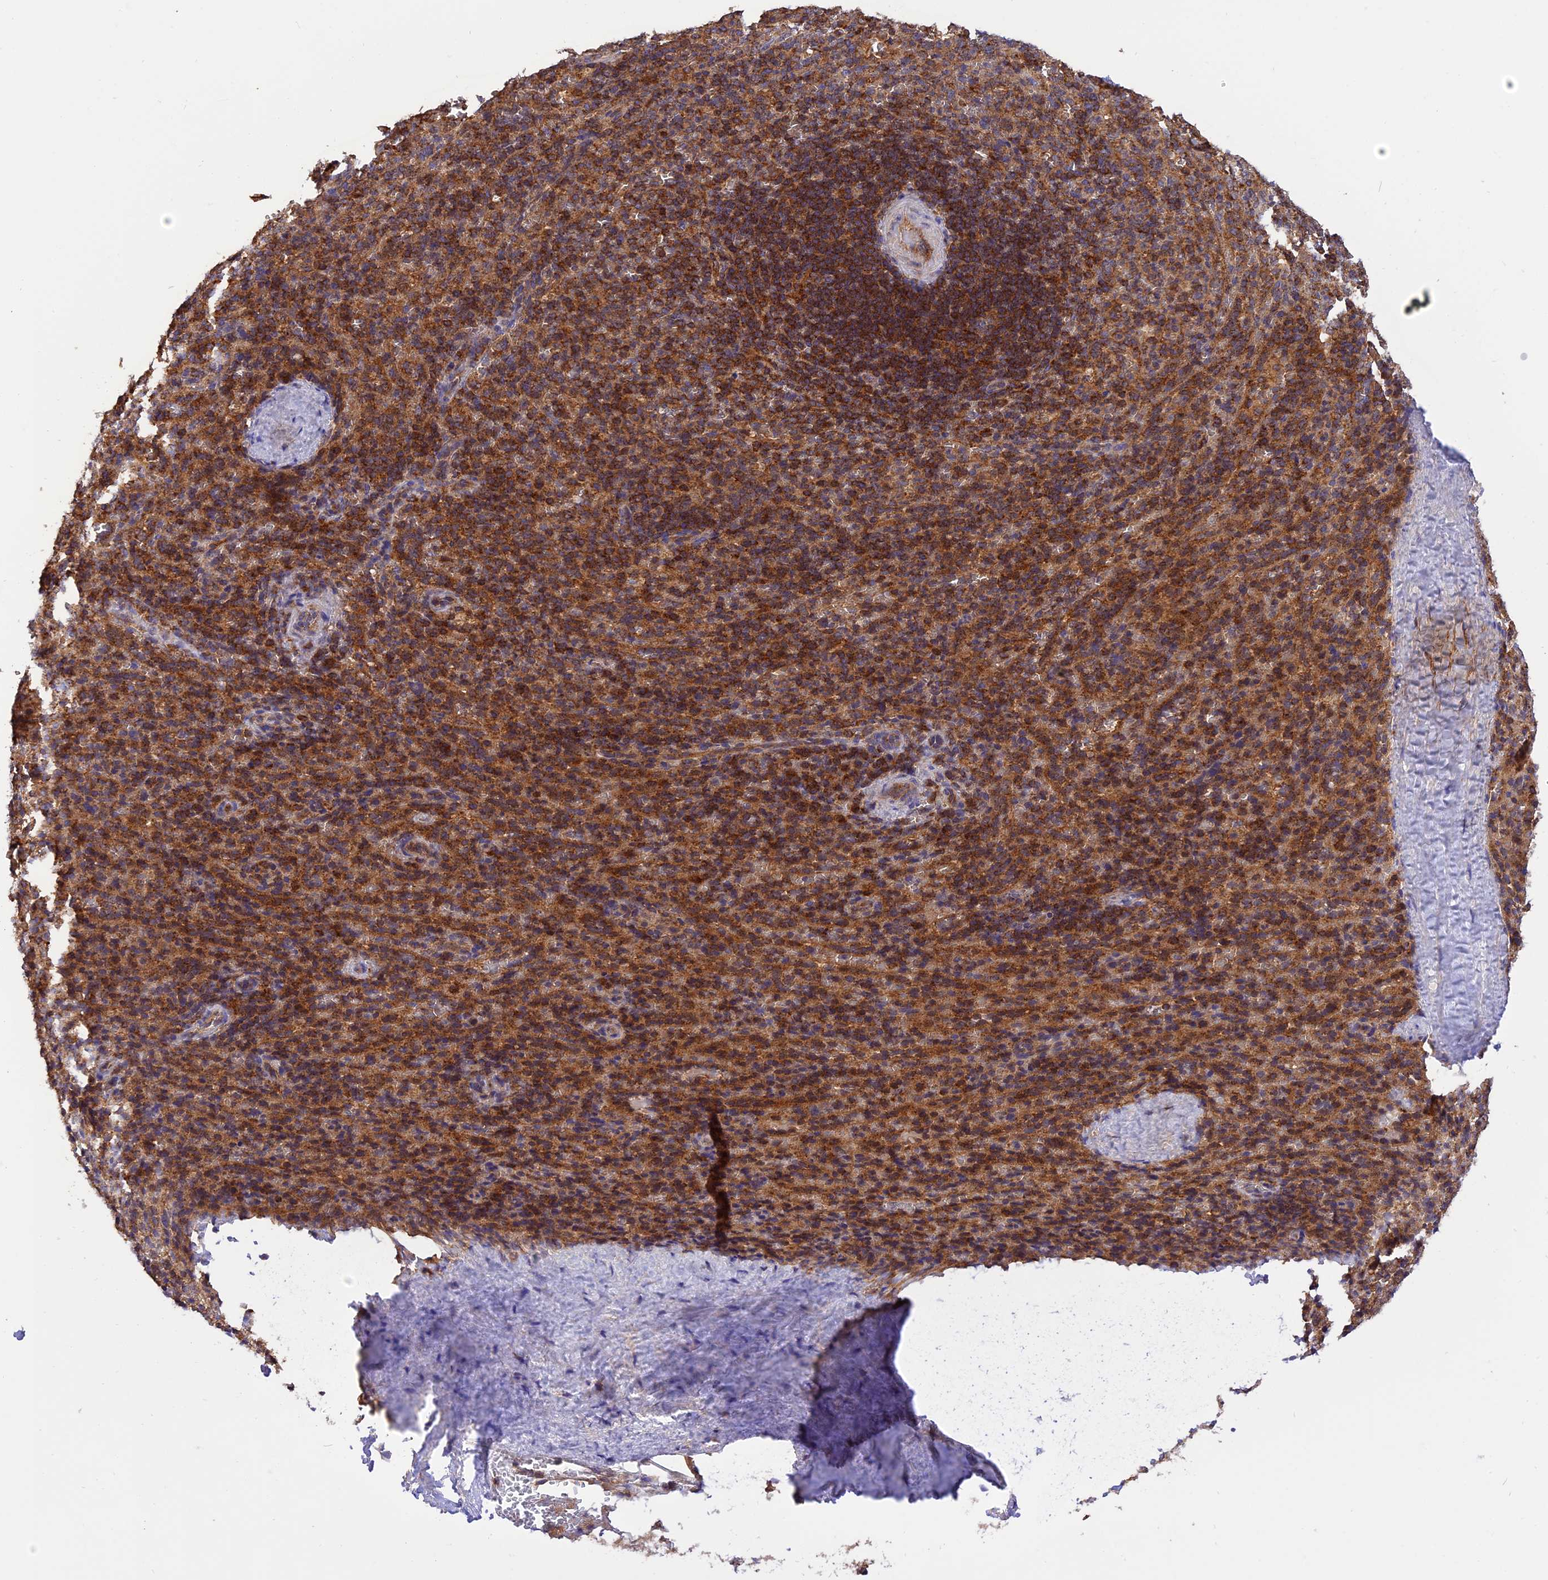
{"staining": {"intensity": "strong", "quantity": "25%-75%", "location": "cytoplasmic/membranous"}, "tissue": "spleen", "cell_type": "Cells in red pulp", "image_type": "normal", "snomed": [{"axis": "morphology", "description": "Normal tissue, NOS"}, {"axis": "topography", "description": "Spleen"}], "caption": "About 25%-75% of cells in red pulp in normal spleen display strong cytoplasmic/membranous protein expression as visualized by brown immunohistochemical staining.", "gene": "PEX3", "patient": {"sex": "female", "age": 21}}